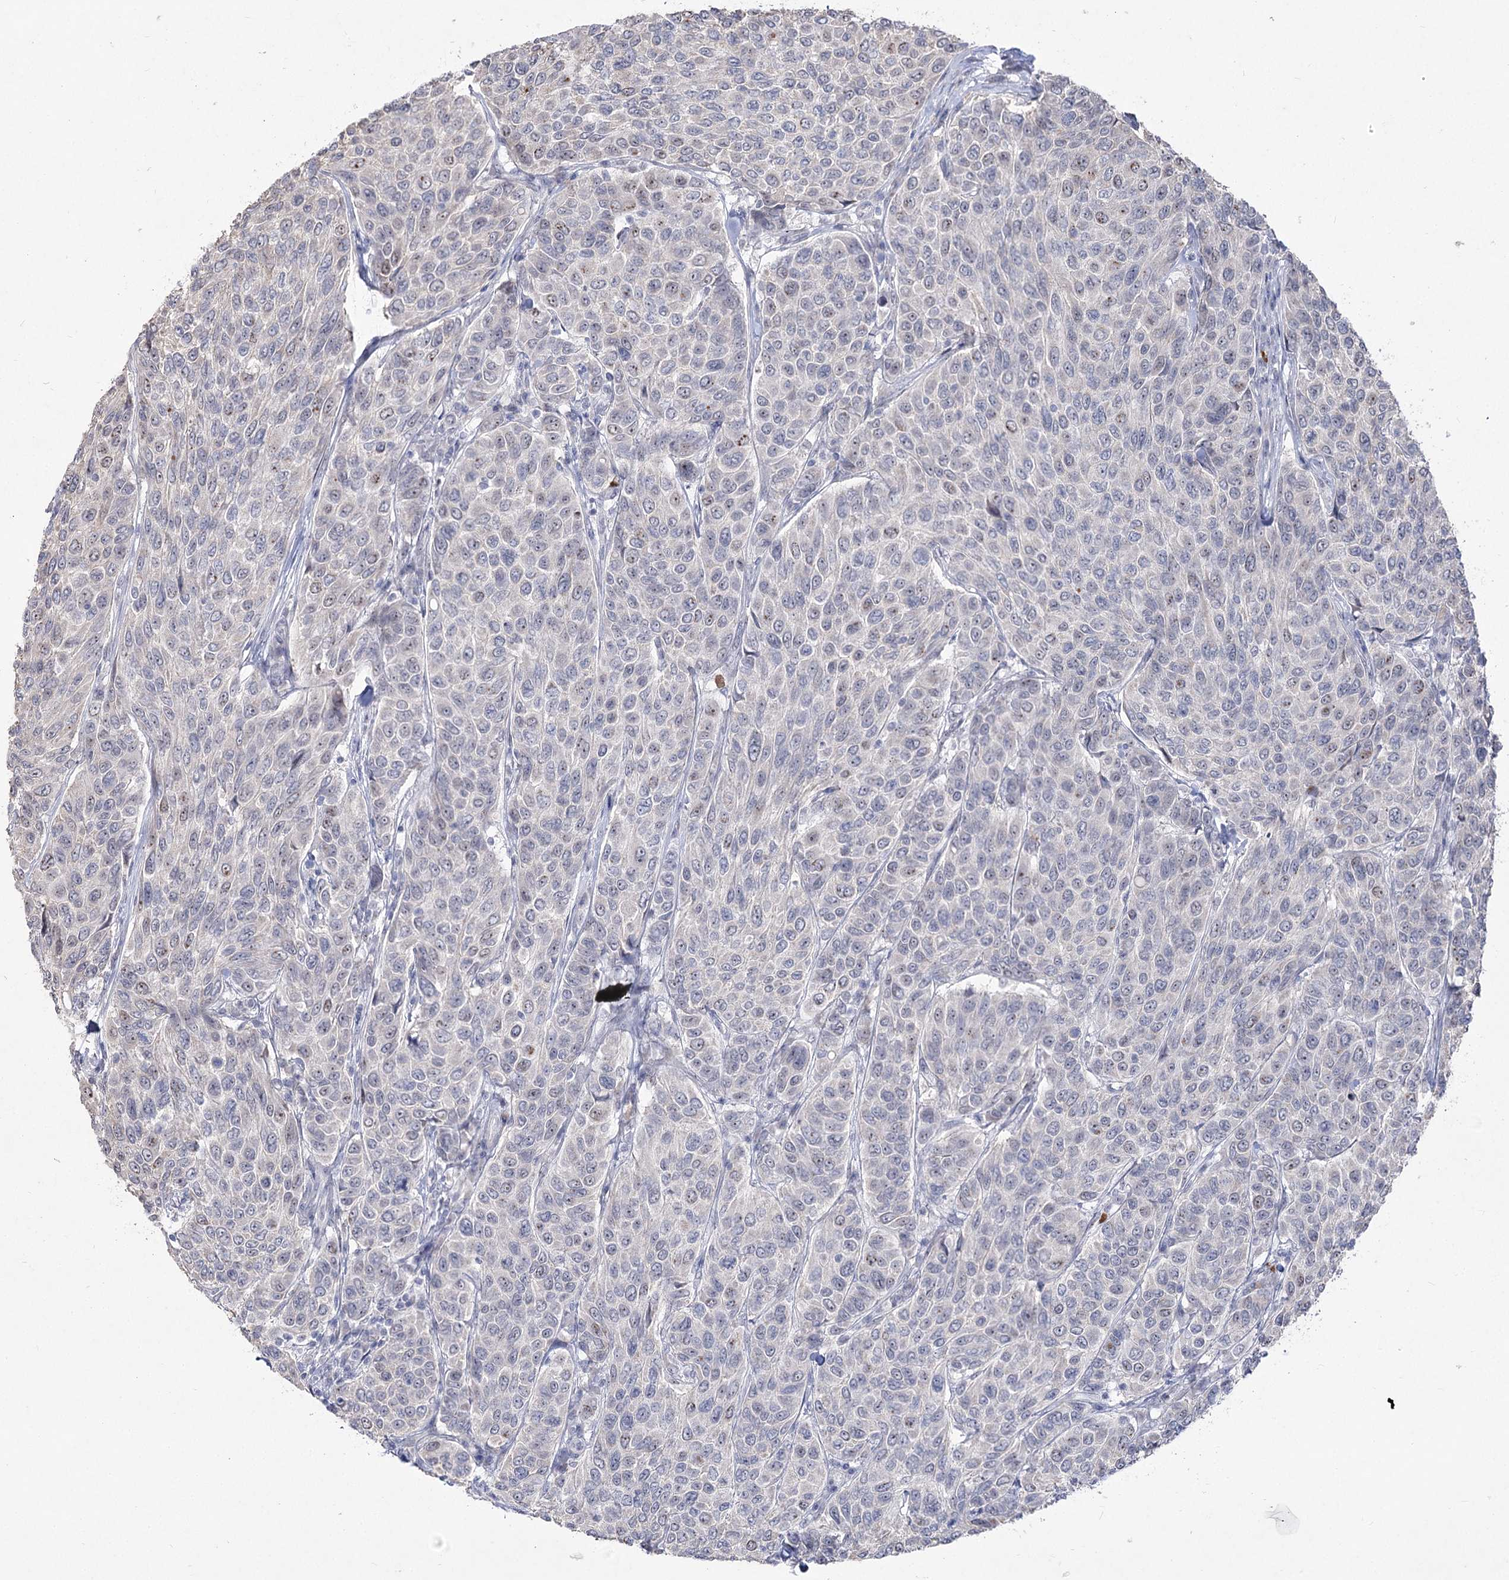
{"staining": {"intensity": "weak", "quantity": "<25%", "location": "nuclear"}, "tissue": "breast cancer", "cell_type": "Tumor cells", "image_type": "cancer", "snomed": [{"axis": "morphology", "description": "Duct carcinoma"}, {"axis": "topography", "description": "Breast"}], "caption": "DAB (3,3'-diaminobenzidine) immunohistochemical staining of breast cancer reveals no significant expression in tumor cells.", "gene": "DDX50", "patient": {"sex": "female", "age": 55}}